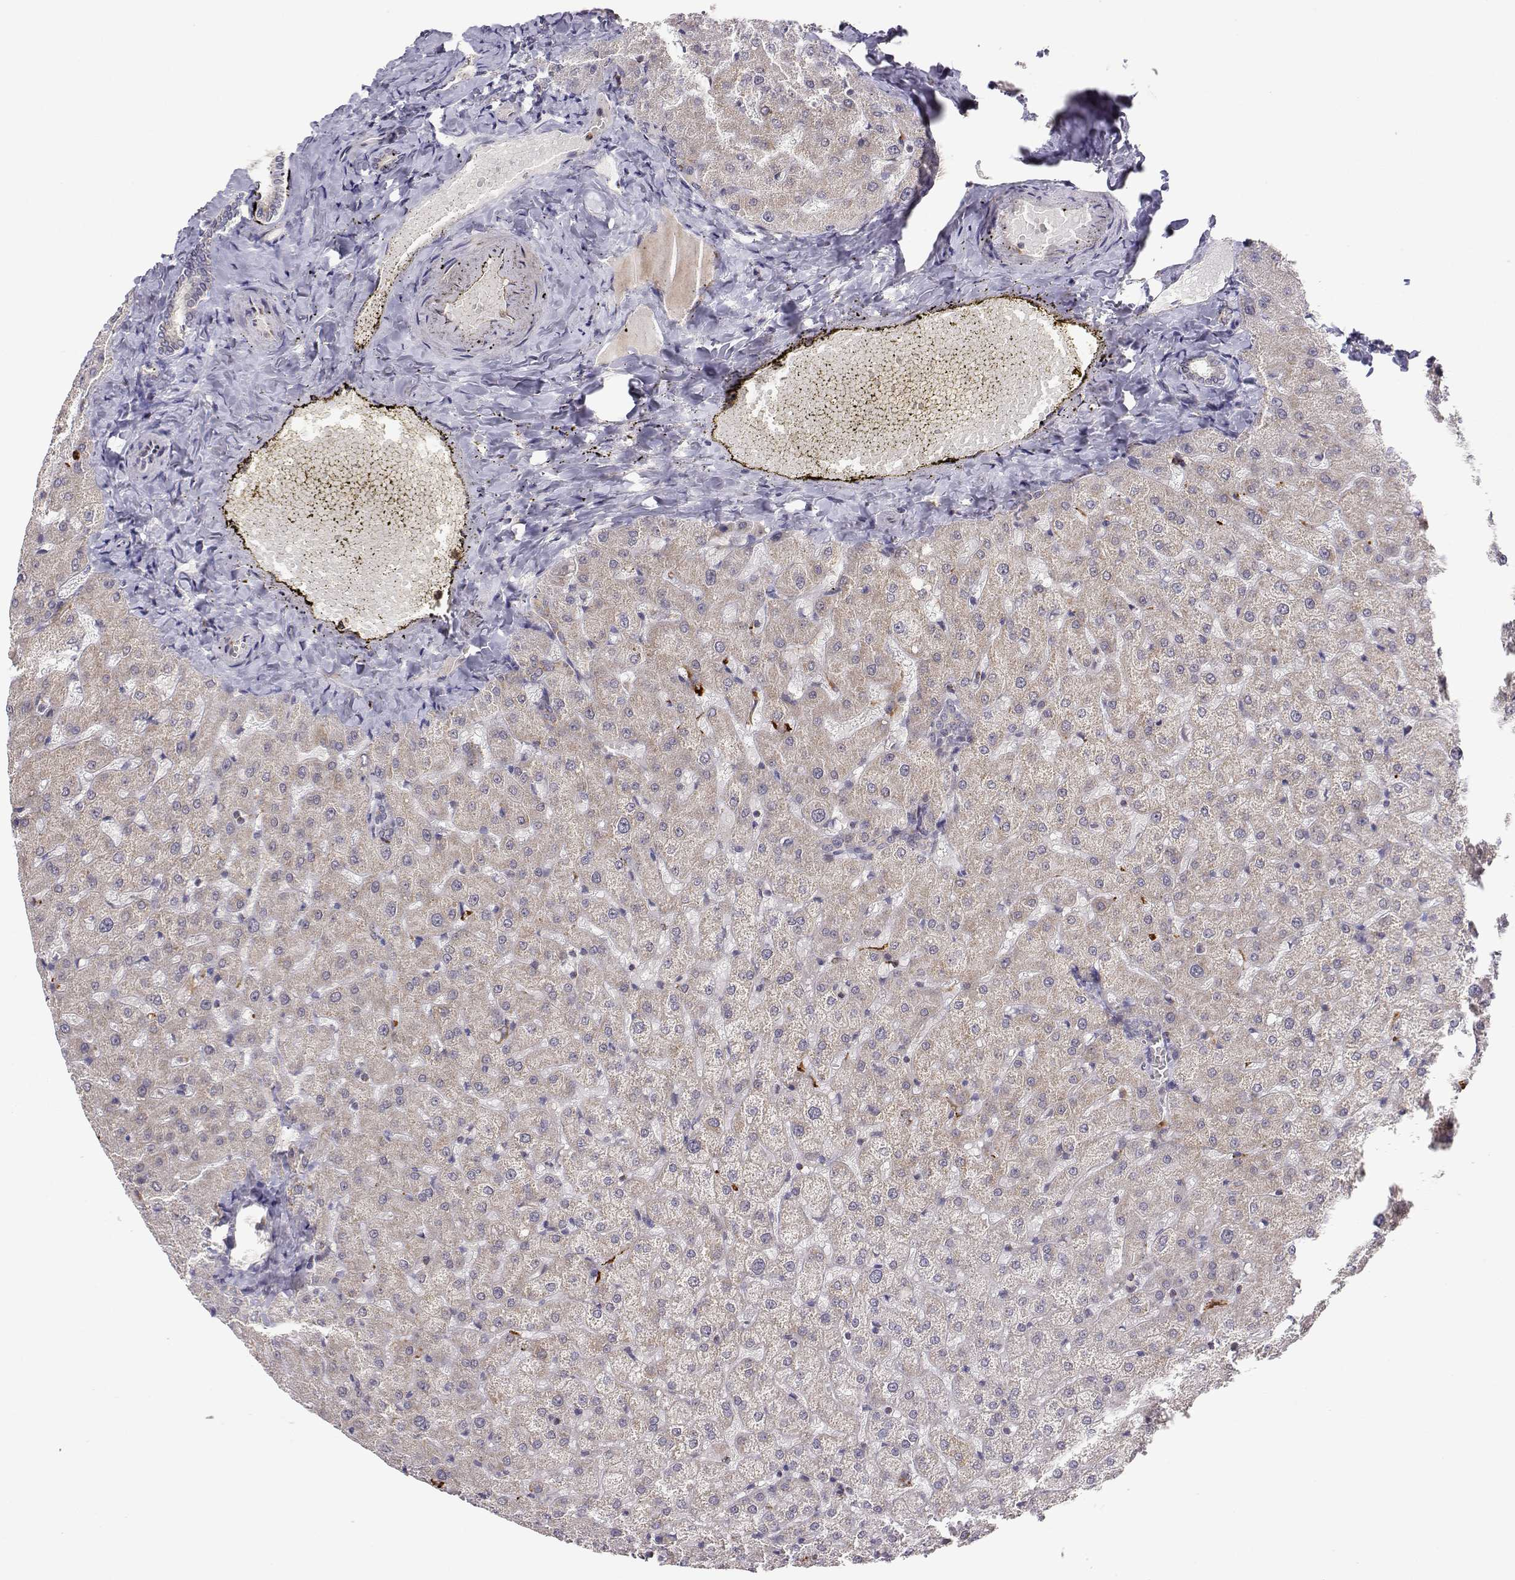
{"staining": {"intensity": "negative", "quantity": "none", "location": "none"}, "tissue": "liver", "cell_type": "Cholangiocytes", "image_type": "normal", "snomed": [{"axis": "morphology", "description": "Normal tissue, NOS"}, {"axis": "topography", "description": "Liver"}], "caption": "The IHC photomicrograph has no significant positivity in cholangiocytes of liver. (Stains: DAB immunohistochemistry (IHC) with hematoxylin counter stain, Microscopy: brightfield microscopy at high magnification).", "gene": "EXOG", "patient": {"sex": "female", "age": 50}}